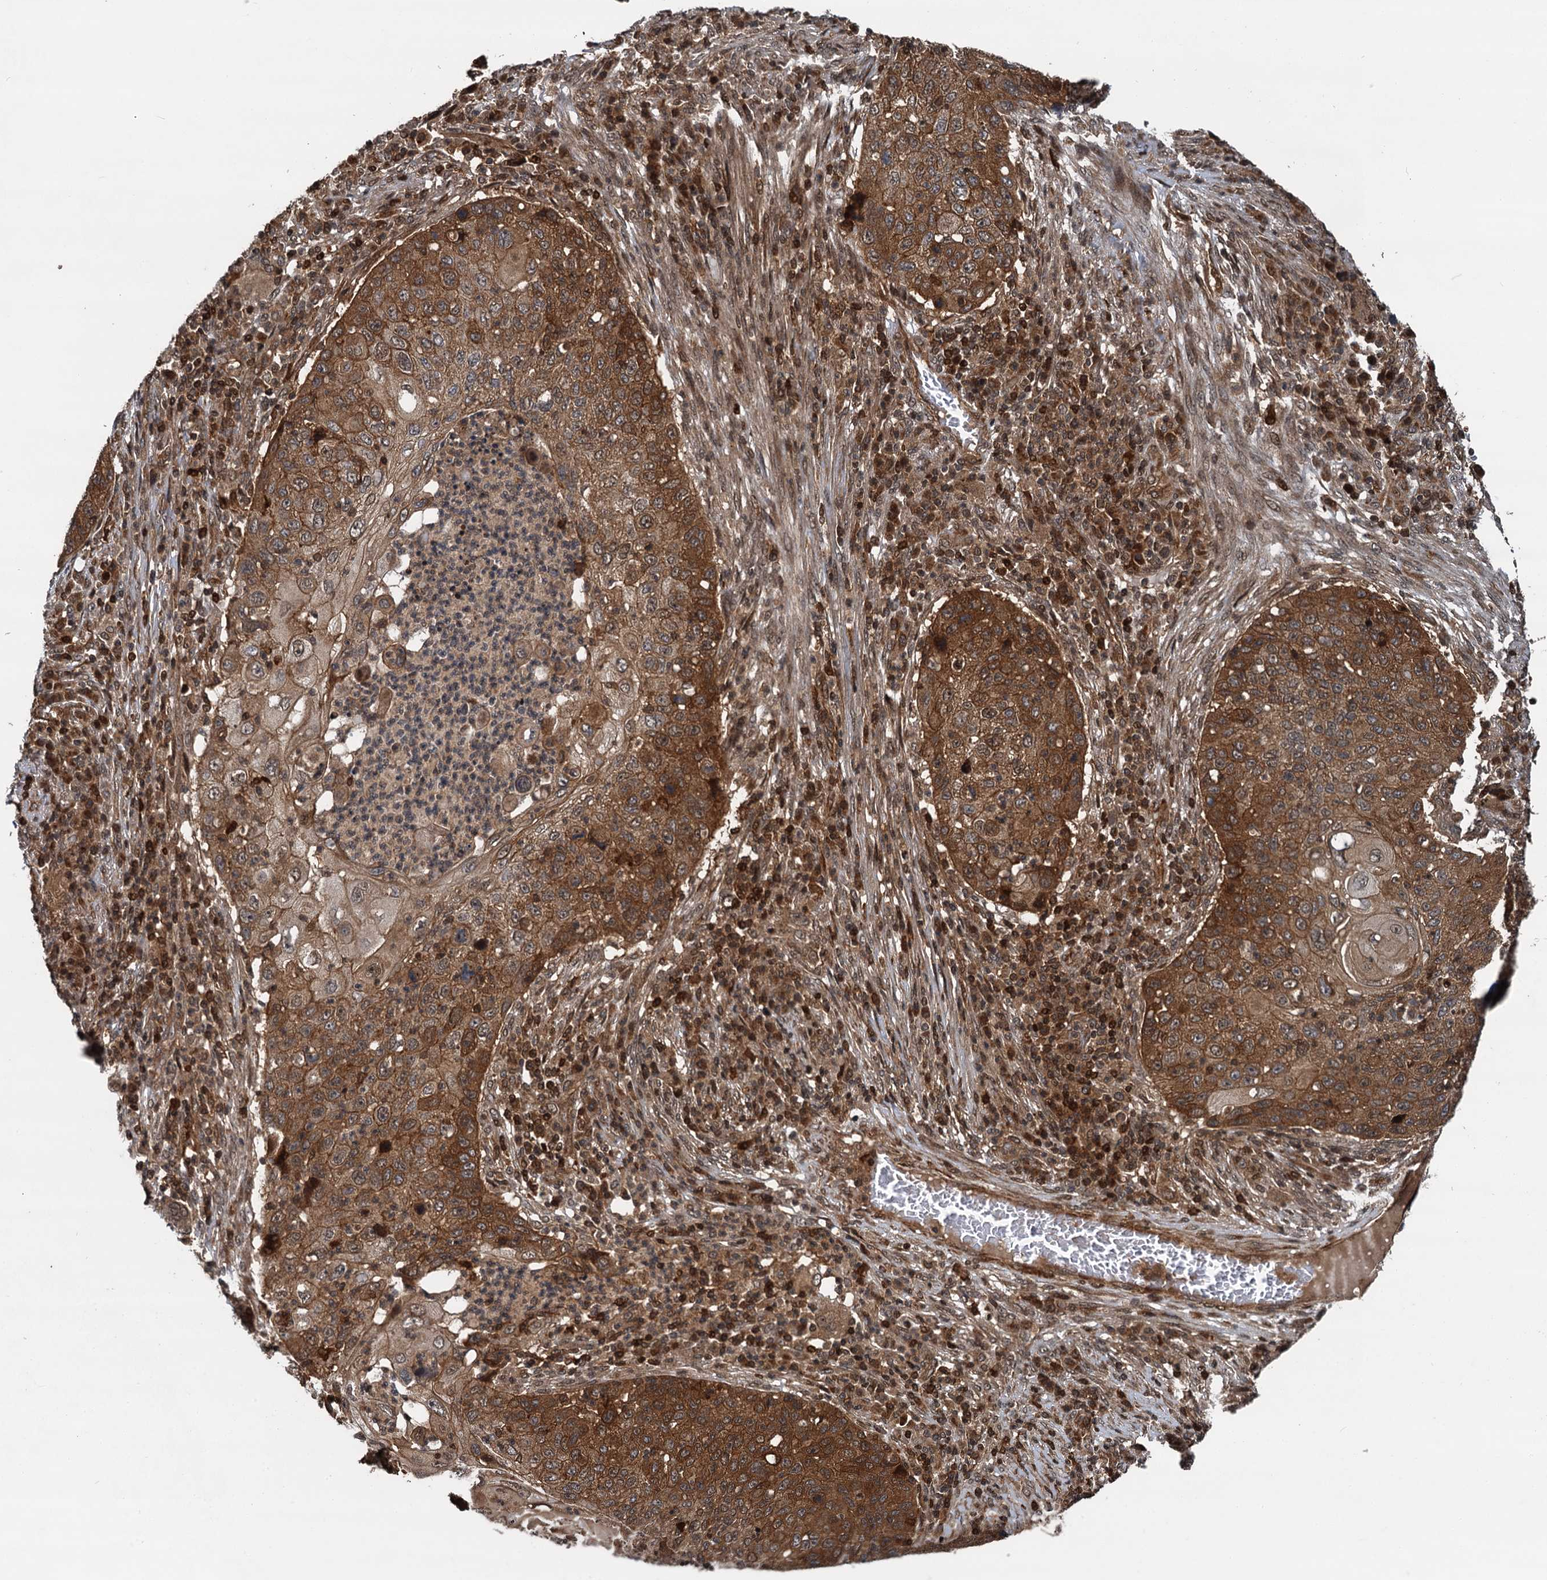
{"staining": {"intensity": "moderate", "quantity": ">75%", "location": "cytoplasmic/membranous"}, "tissue": "lung cancer", "cell_type": "Tumor cells", "image_type": "cancer", "snomed": [{"axis": "morphology", "description": "Squamous cell carcinoma, NOS"}, {"axis": "topography", "description": "Lung"}], "caption": "Squamous cell carcinoma (lung) stained with a protein marker shows moderate staining in tumor cells.", "gene": "STUB1", "patient": {"sex": "female", "age": 63}}